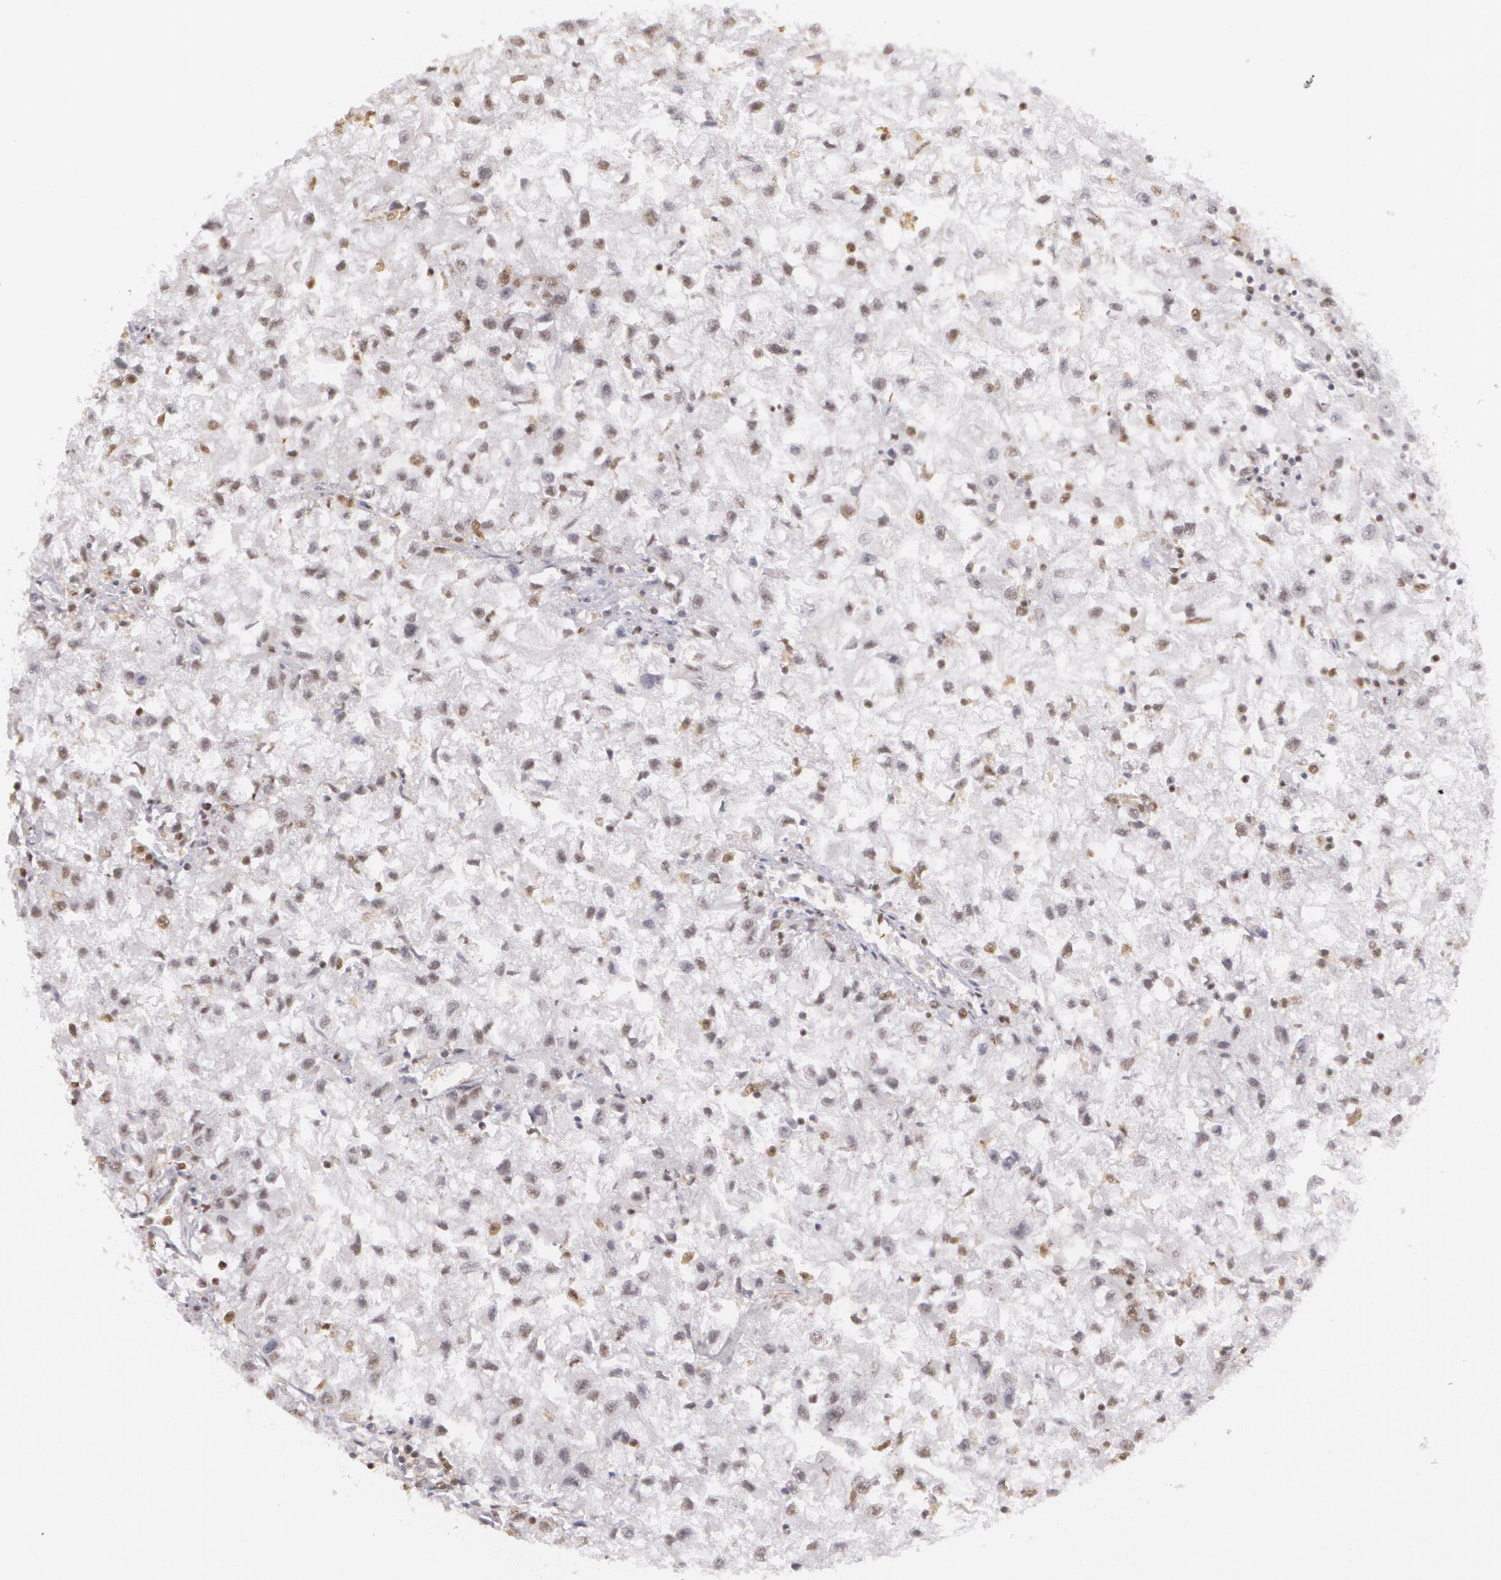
{"staining": {"intensity": "weak", "quantity": "<25%", "location": "nuclear"}, "tissue": "renal cancer", "cell_type": "Tumor cells", "image_type": "cancer", "snomed": [{"axis": "morphology", "description": "Adenocarcinoma, NOS"}, {"axis": "topography", "description": "Kidney"}], "caption": "An image of renal adenocarcinoma stained for a protein displays no brown staining in tumor cells.", "gene": "MXD1", "patient": {"sex": "male", "age": 59}}